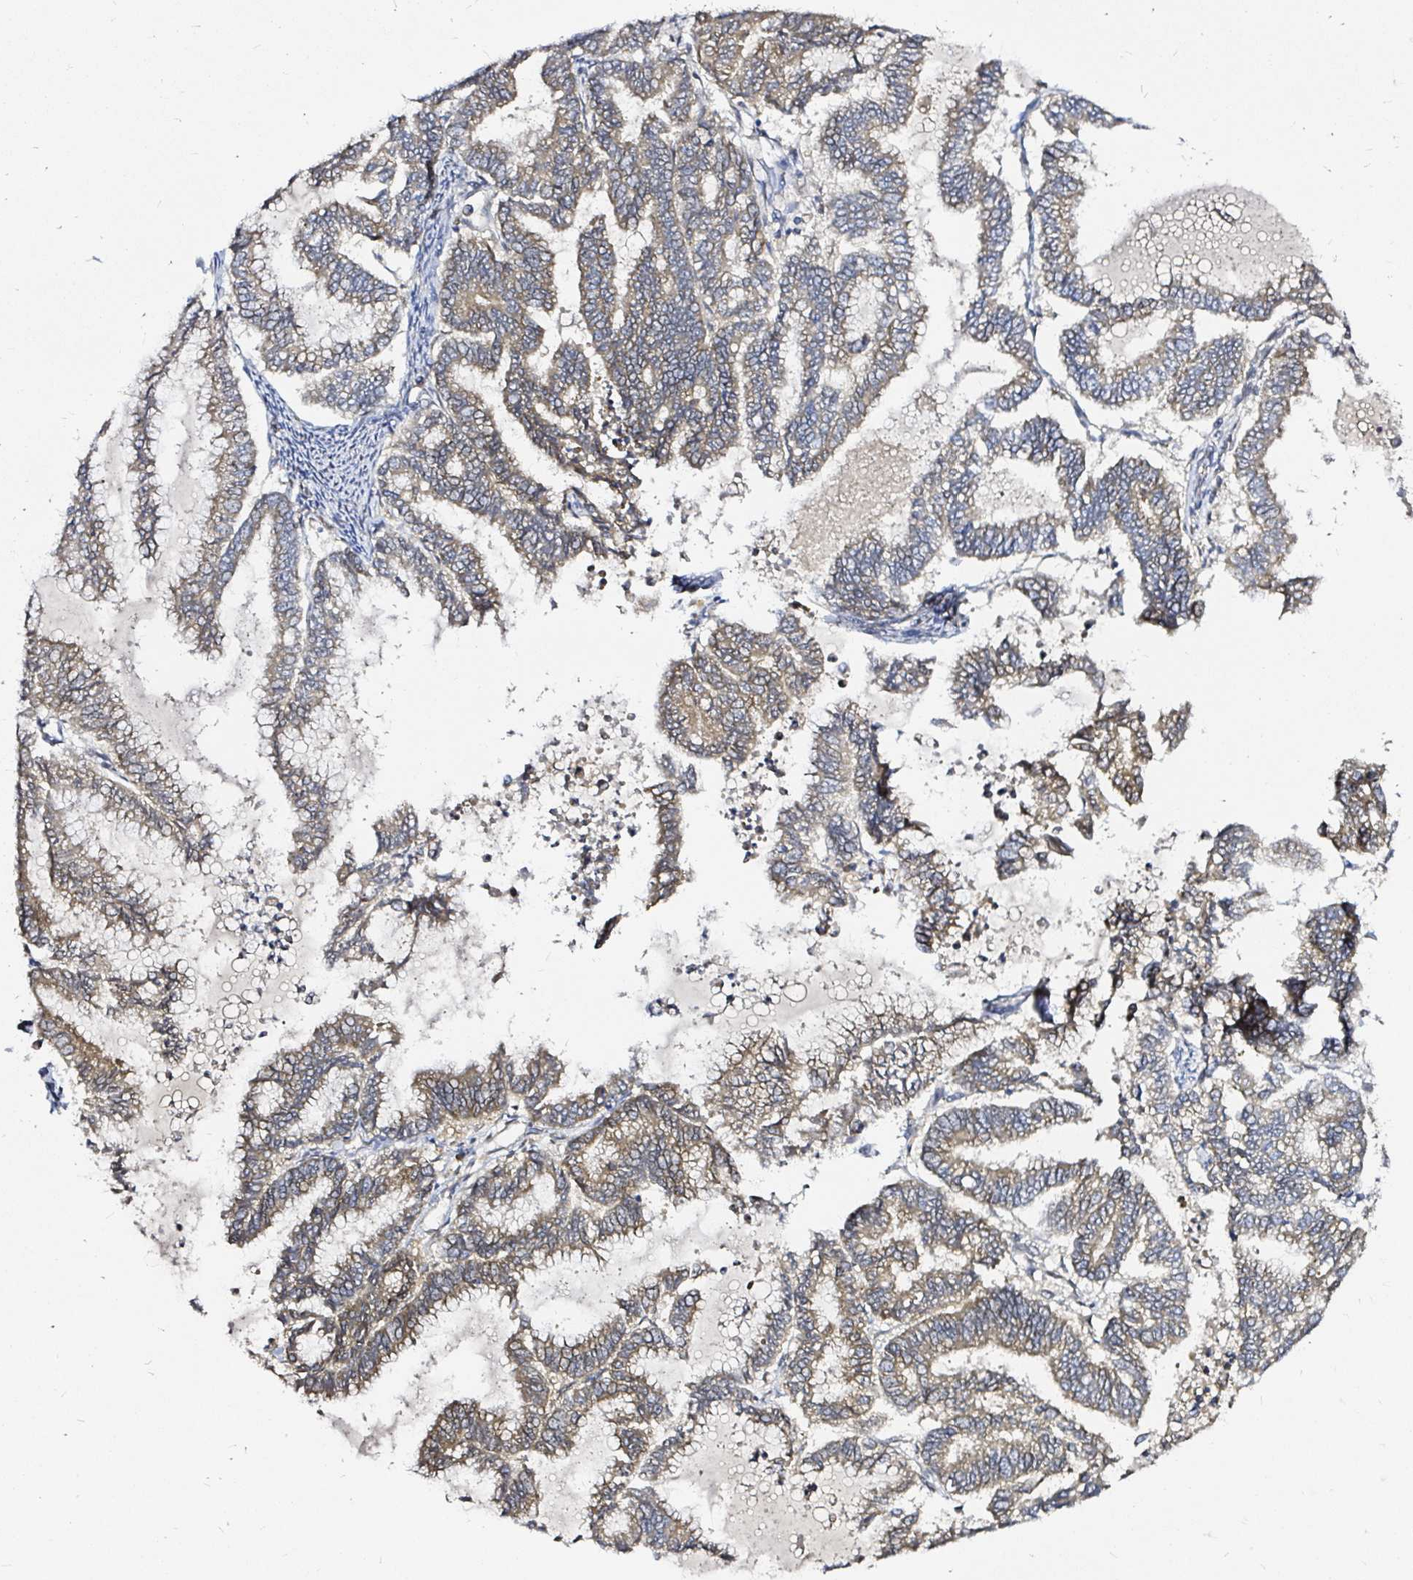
{"staining": {"intensity": "moderate", "quantity": "25%-75%", "location": "cytoplasmic/membranous"}, "tissue": "endometrial cancer", "cell_type": "Tumor cells", "image_type": "cancer", "snomed": [{"axis": "morphology", "description": "Adenocarcinoma, NOS"}, {"axis": "topography", "description": "Endometrium"}], "caption": "A high-resolution histopathology image shows immunohistochemistry staining of endometrial adenocarcinoma, which exhibits moderate cytoplasmic/membranous staining in approximately 25%-75% of tumor cells.", "gene": "ARHGEF37", "patient": {"sex": "female", "age": 79}}